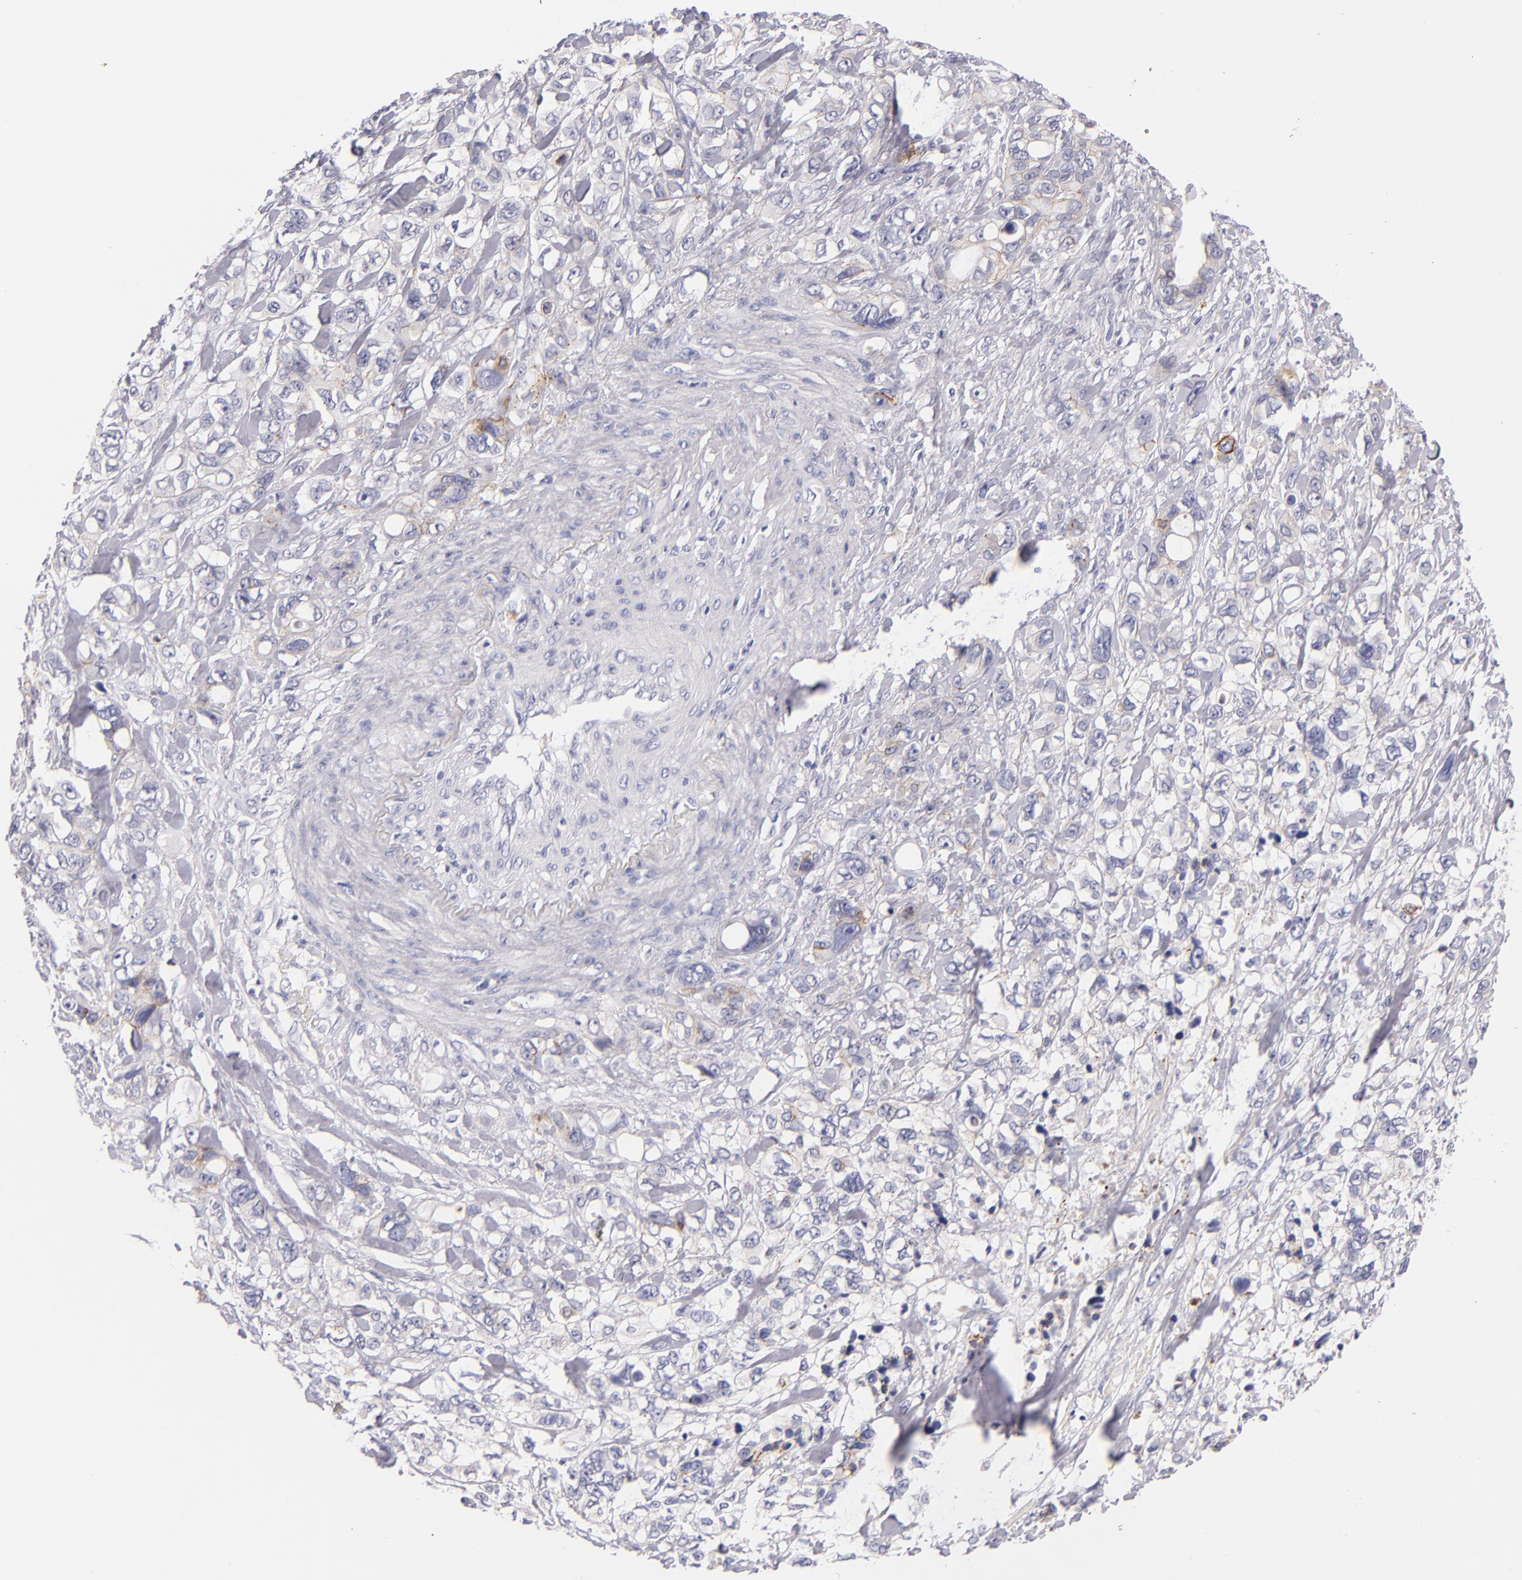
{"staining": {"intensity": "moderate", "quantity": "<25%", "location": "cytoplasmic/membranous"}, "tissue": "stomach cancer", "cell_type": "Tumor cells", "image_type": "cancer", "snomed": [{"axis": "morphology", "description": "Adenocarcinoma, NOS"}, {"axis": "topography", "description": "Stomach, upper"}], "caption": "Stomach cancer (adenocarcinoma) stained for a protein (brown) demonstrates moderate cytoplasmic/membranous positive expression in approximately <25% of tumor cells.", "gene": "CDH3", "patient": {"sex": "male", "age": 47}}